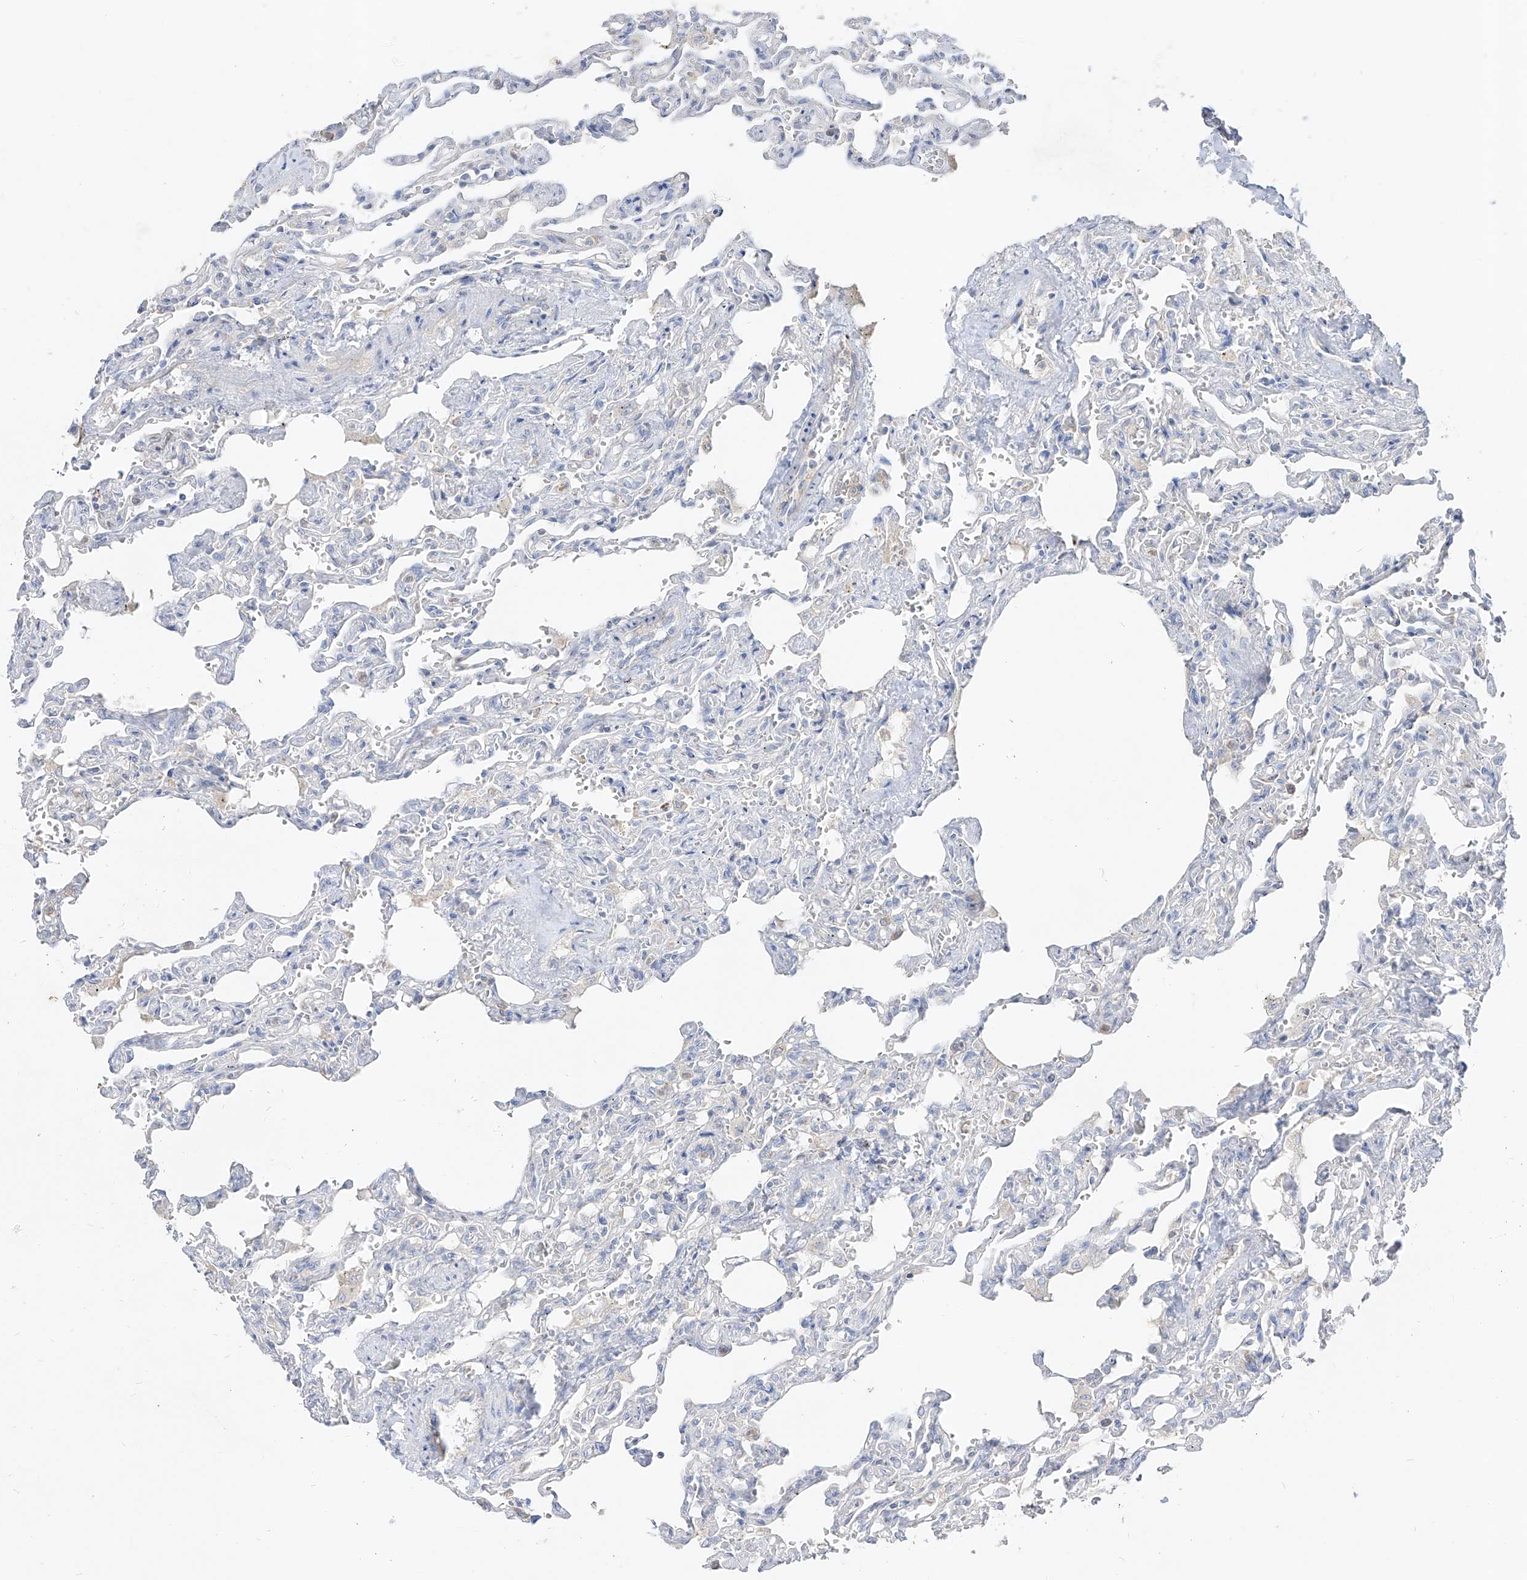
{"staining": {"intensity": "negative", "quantity": "none", "location": "none"}, "tissue": "lung", "cell_type": "Alveolar cells", "image_type": "normal", "snomed": [{"axis": "morphology", "description": "Normal tissue, NOS"}, {"axis": "topography", "description": "Lung"}], "caption": "DAB (3,3'-diaminobenzidine) immunohistochemical staining of unremarkable lung demonstrates no significant positivity in alveolar cells.", "gene": "RBFOX3", "patient": {"sex": "male", "age": 21}}